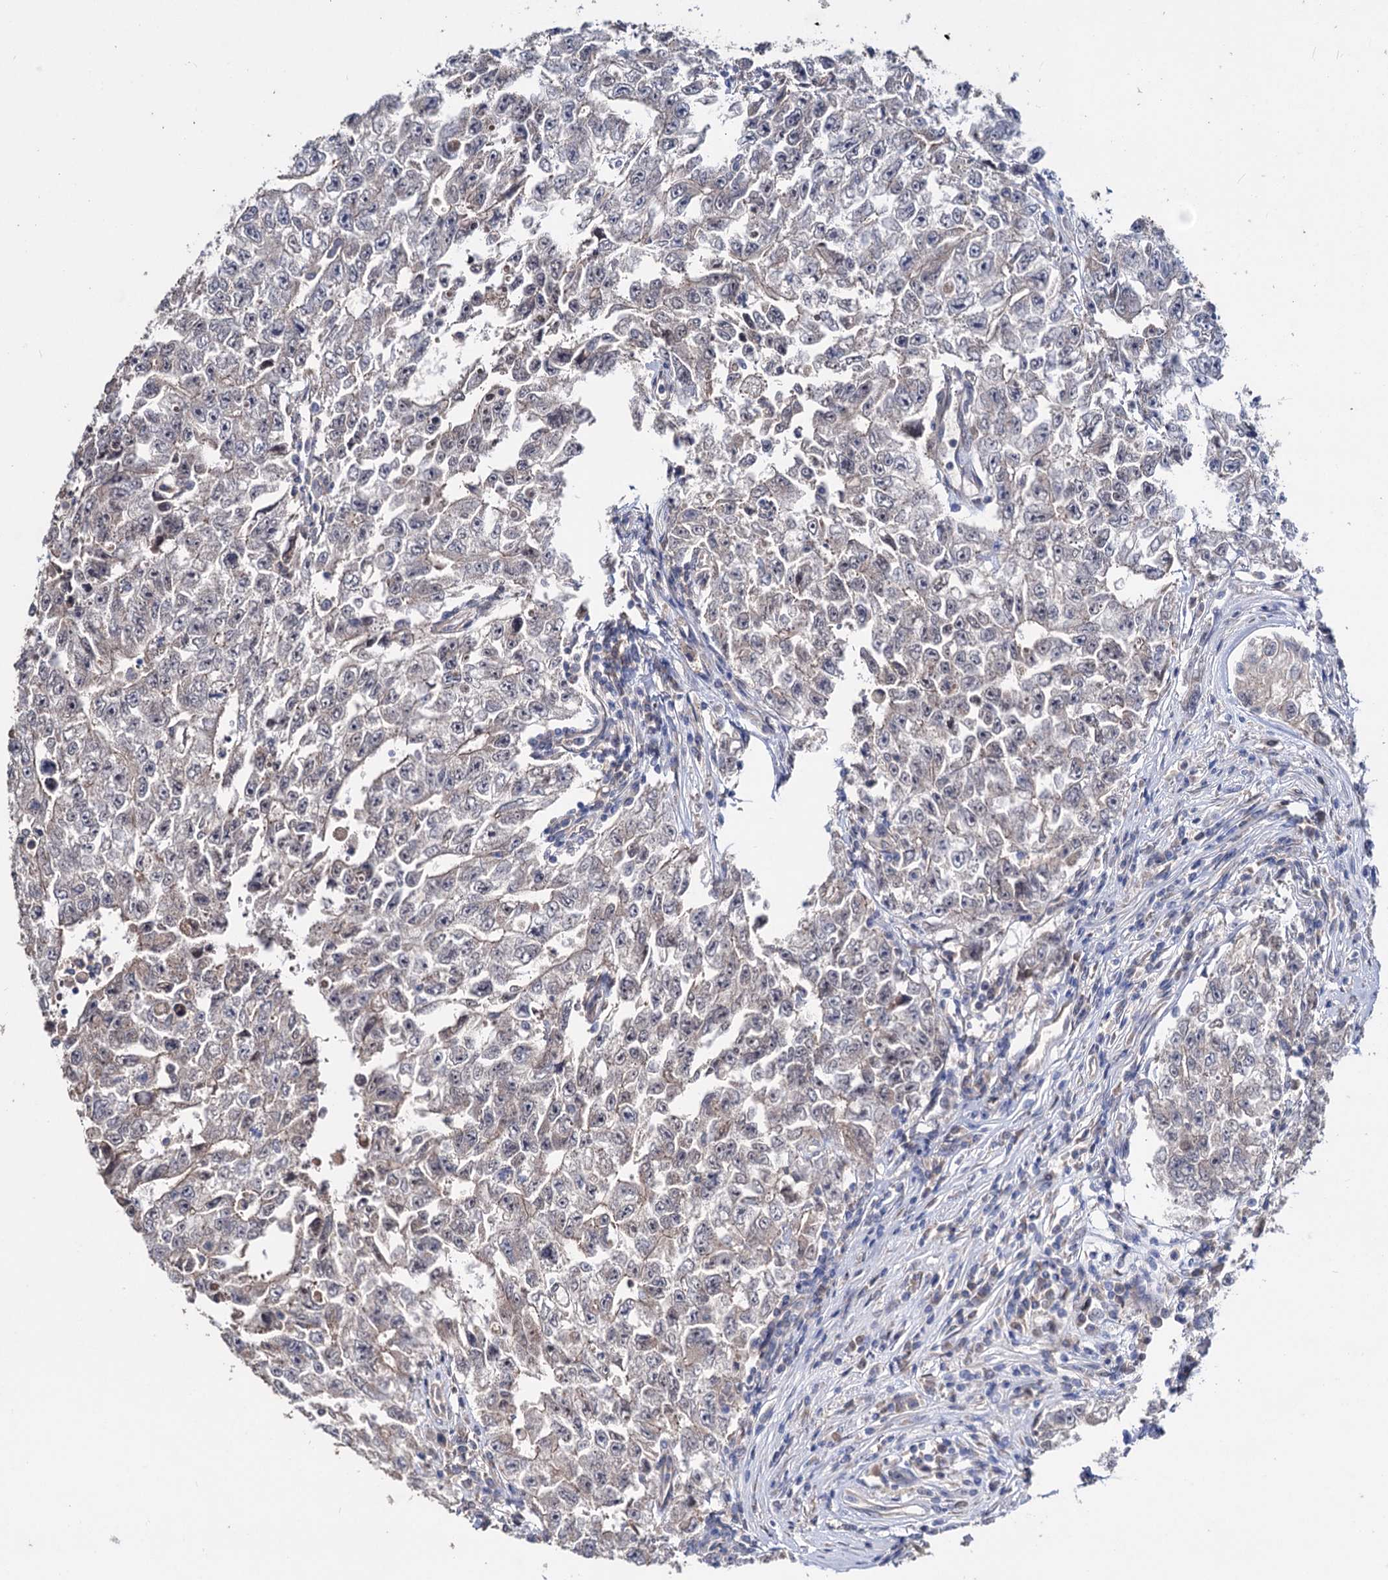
{"staining": {"intensity": "moderate", "quantity": "<25%", "location": "cytoplasmic/membranous"}, "tissue": "testis cancer", "cell_type": "Tumor cells", "image_type": "cancer", "snomed": [{"axis": "morphology", "description": "Carcinoma, Embryonal, NOS"}, {"axis": "topography", "description": "Testis"}], "caption": "Human embryonal carcinoma (testis) stained with a protein marker reveals moderate staining in tumor cells.", "gene": "CLPB", "patient": {"sex": "male", "age": 17}}